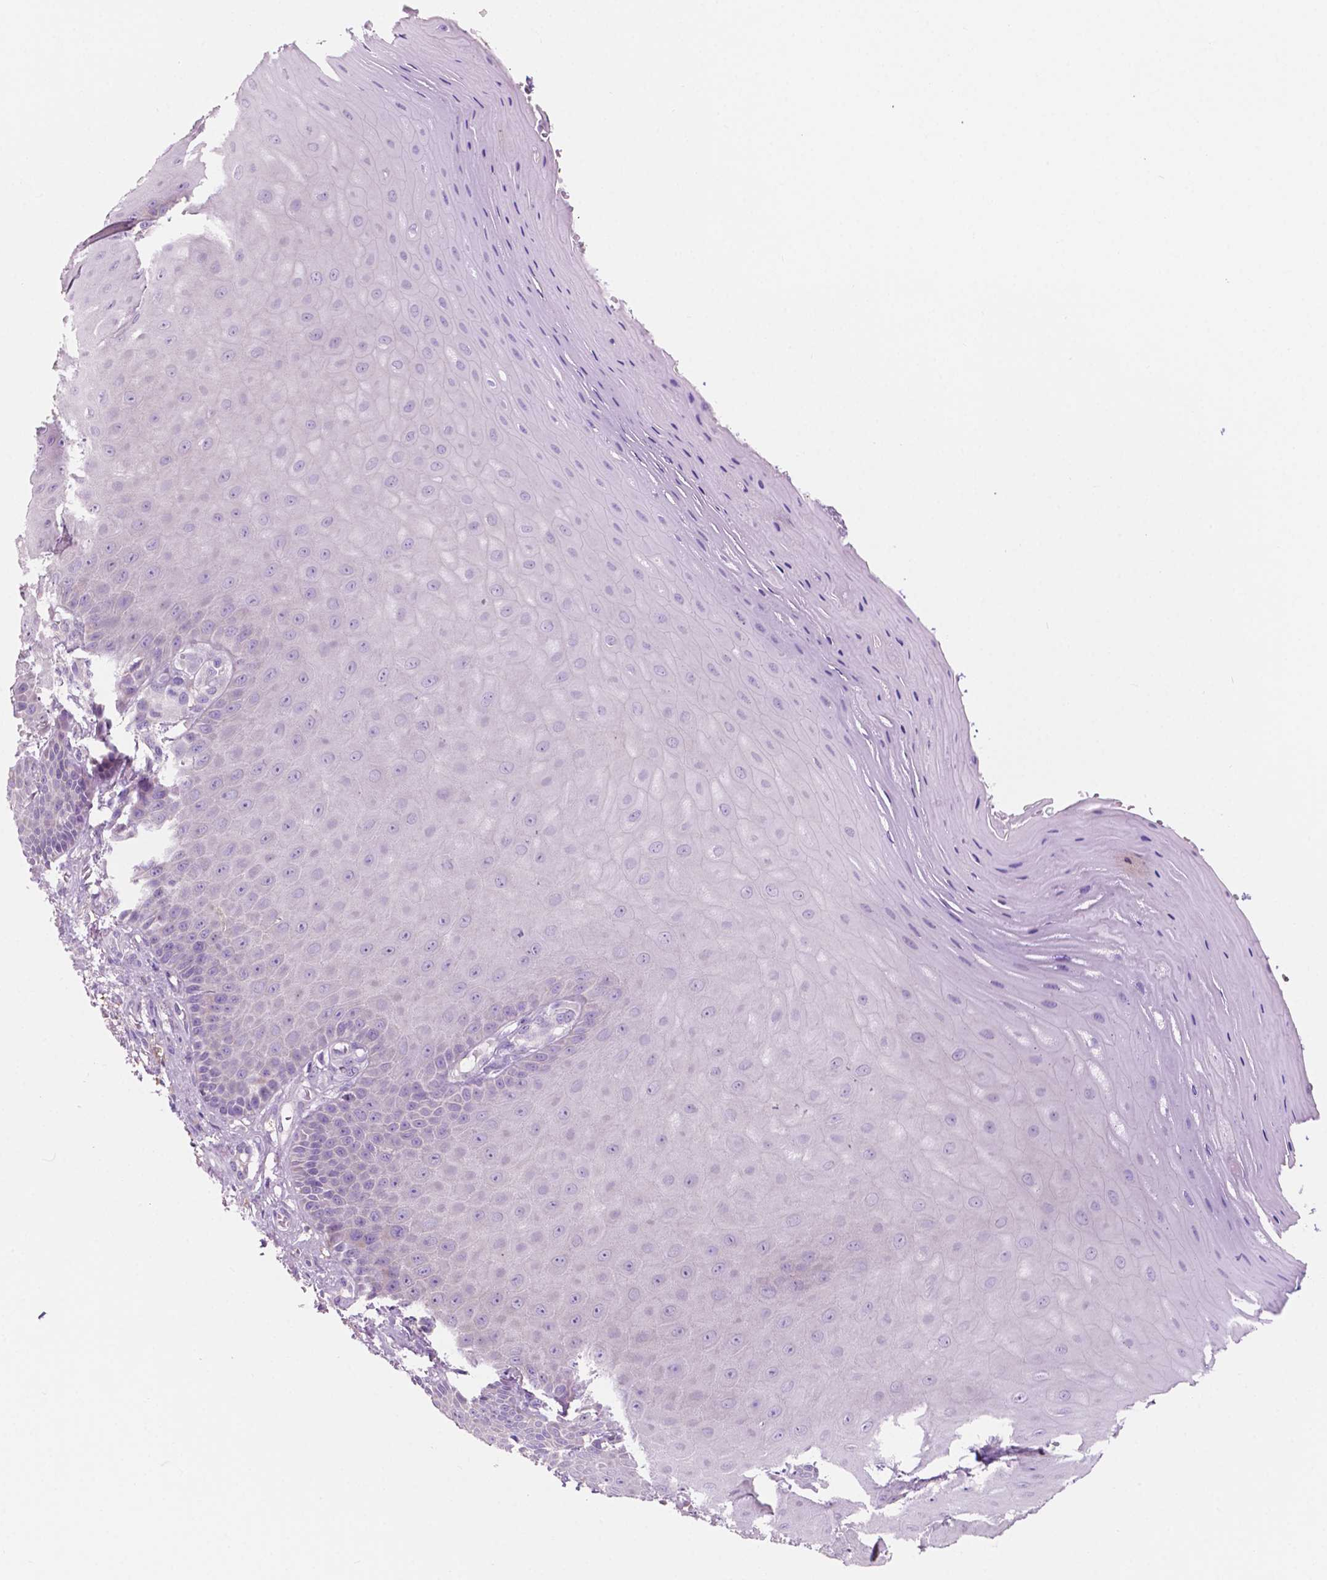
{"staining": {"intensity": "negative", "quantity": "none", "location": "none"}, "tissue": "vagina", "cell_type": "Squamous epithelial cells", "image_type": "normal", "snomed": [{"axis": "morphology", "description": "Normal tissue, NOS"}, {"axis": "topography", "description": "Vagina"}], "caption": "A micrograph of vagina stained for a protein exhibits no brown staining in squamous epithelial cells. Brightfield microscopy of IHC stained with DAB (brown) and hematoxylin (blue), captured at high magnification.", "gene": "SEMA4A", "patient": {"sex": "female", "age": 83}}